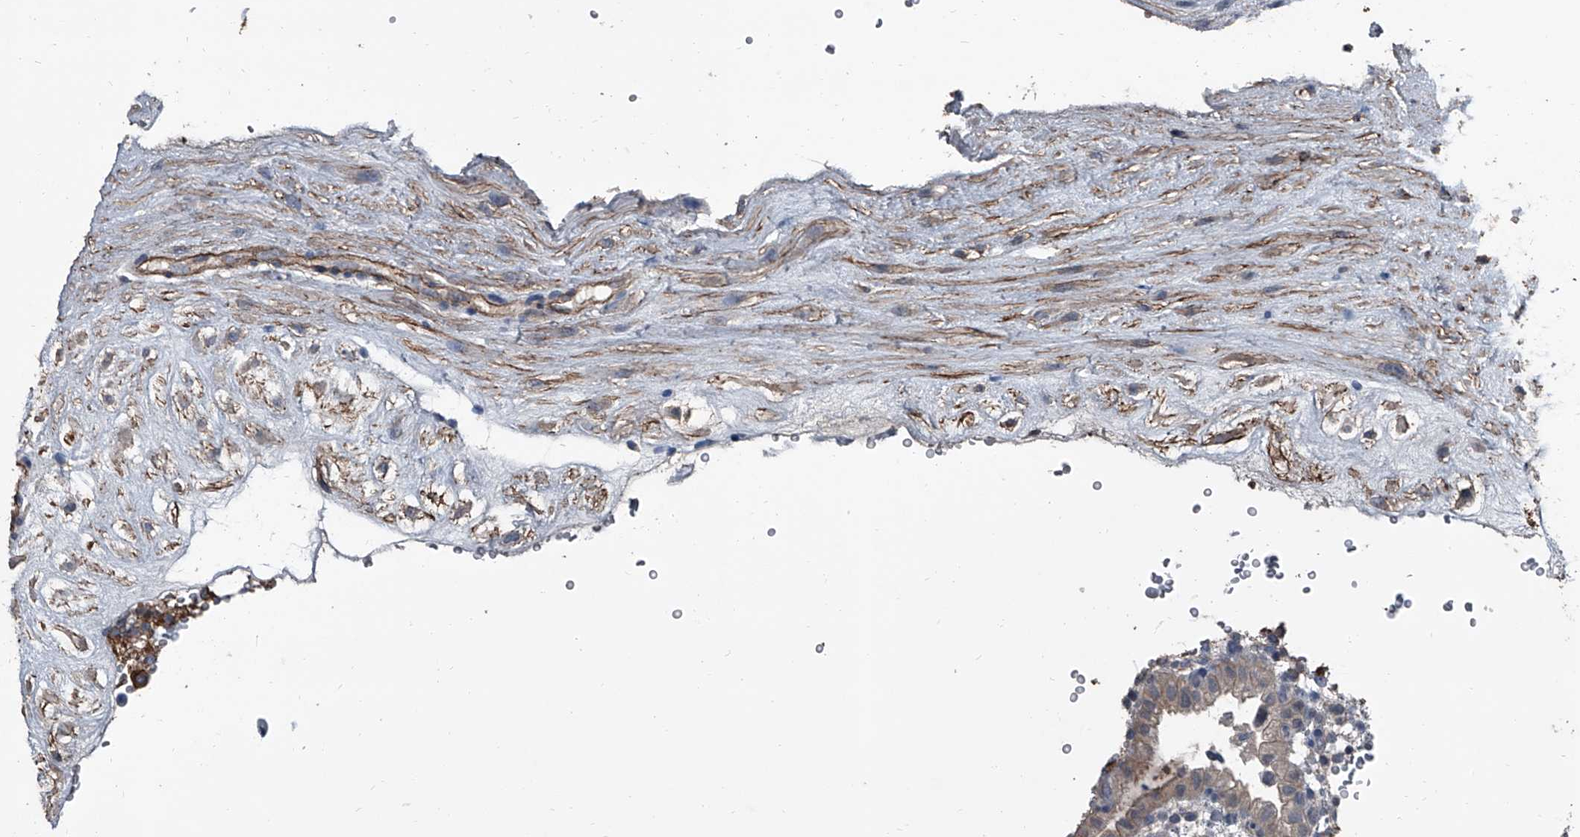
{"staining": {"intensity": "negative", "quantity": "none", "location": "none"}, "tissue": "placenta", "cell_type": "Decidual cells", "image_type": "normal", "snomed": [{"axis": "morphology", "description": "Normal tissue, NOS"}, {"axis": "topography", "description": "Placenta"}], "caption": "IHC of benign placenta exhibits no staining in decidual cells.", "gene": "OARD1", "patient": {"sex": "female", "age": 18}}